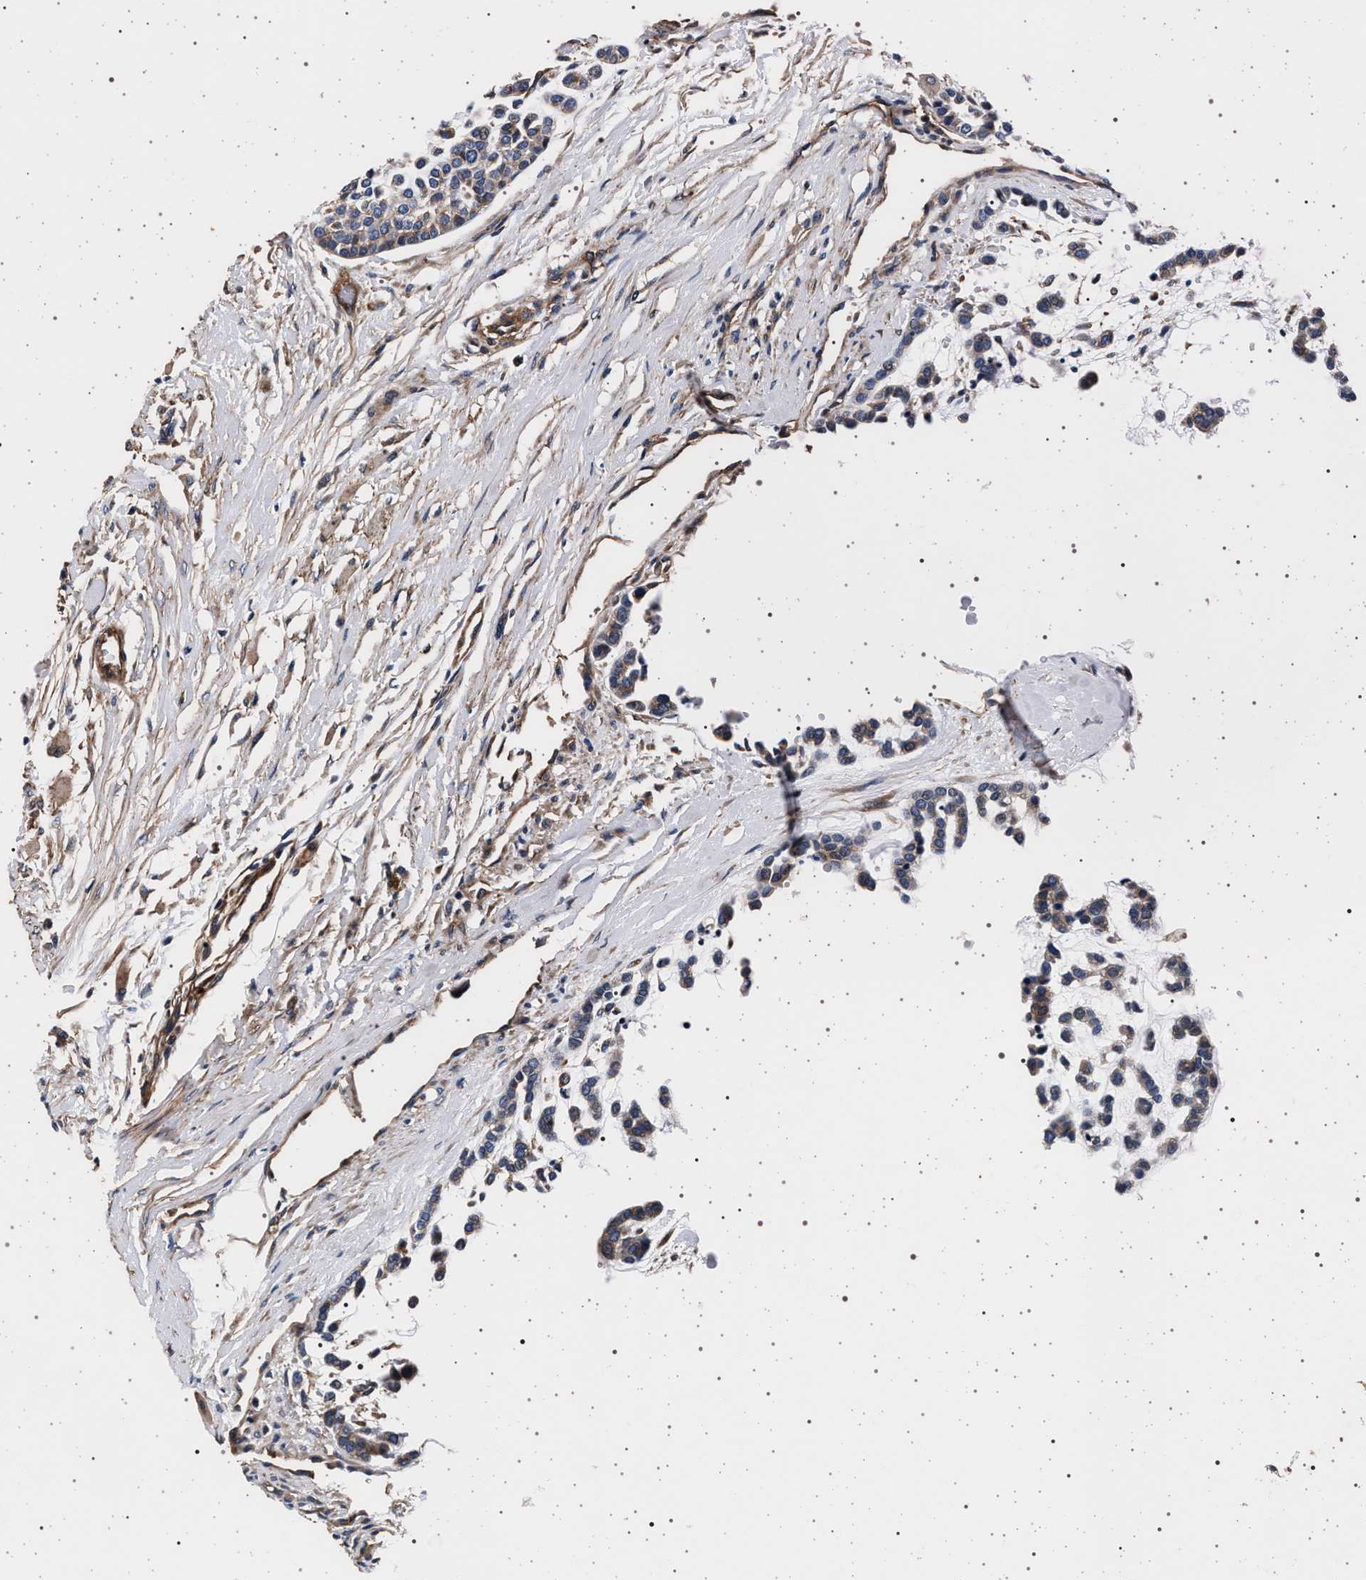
{"staining": {"intensity": "weak", "quantity": "25%-75%", "location": "cytoplasmic/membranous"}, "tissue": "head and neck cancer", "cell_type": "Tumor cells", "image_type": "cancer", "snomed": [{"axis": "morphology", "description": "Adenocarcinoma, NOS"}, {"axis": "morphology", "description": "Adenoma, NOS"}, {"axis": "topography", "description": "Head-Neck"}], "caption": "High-magnification brightfield microscopy of head and neck cancer (adenoma) stained with DAB (brown) and counterstained with hematoxylin (blue). tumor cells exhibit weak cytoplasmic/membranous positivity is identified in approximately25%-75% of cells.", "gene": "KCNK6", "patient": {"sex": "female", "age": 55}}